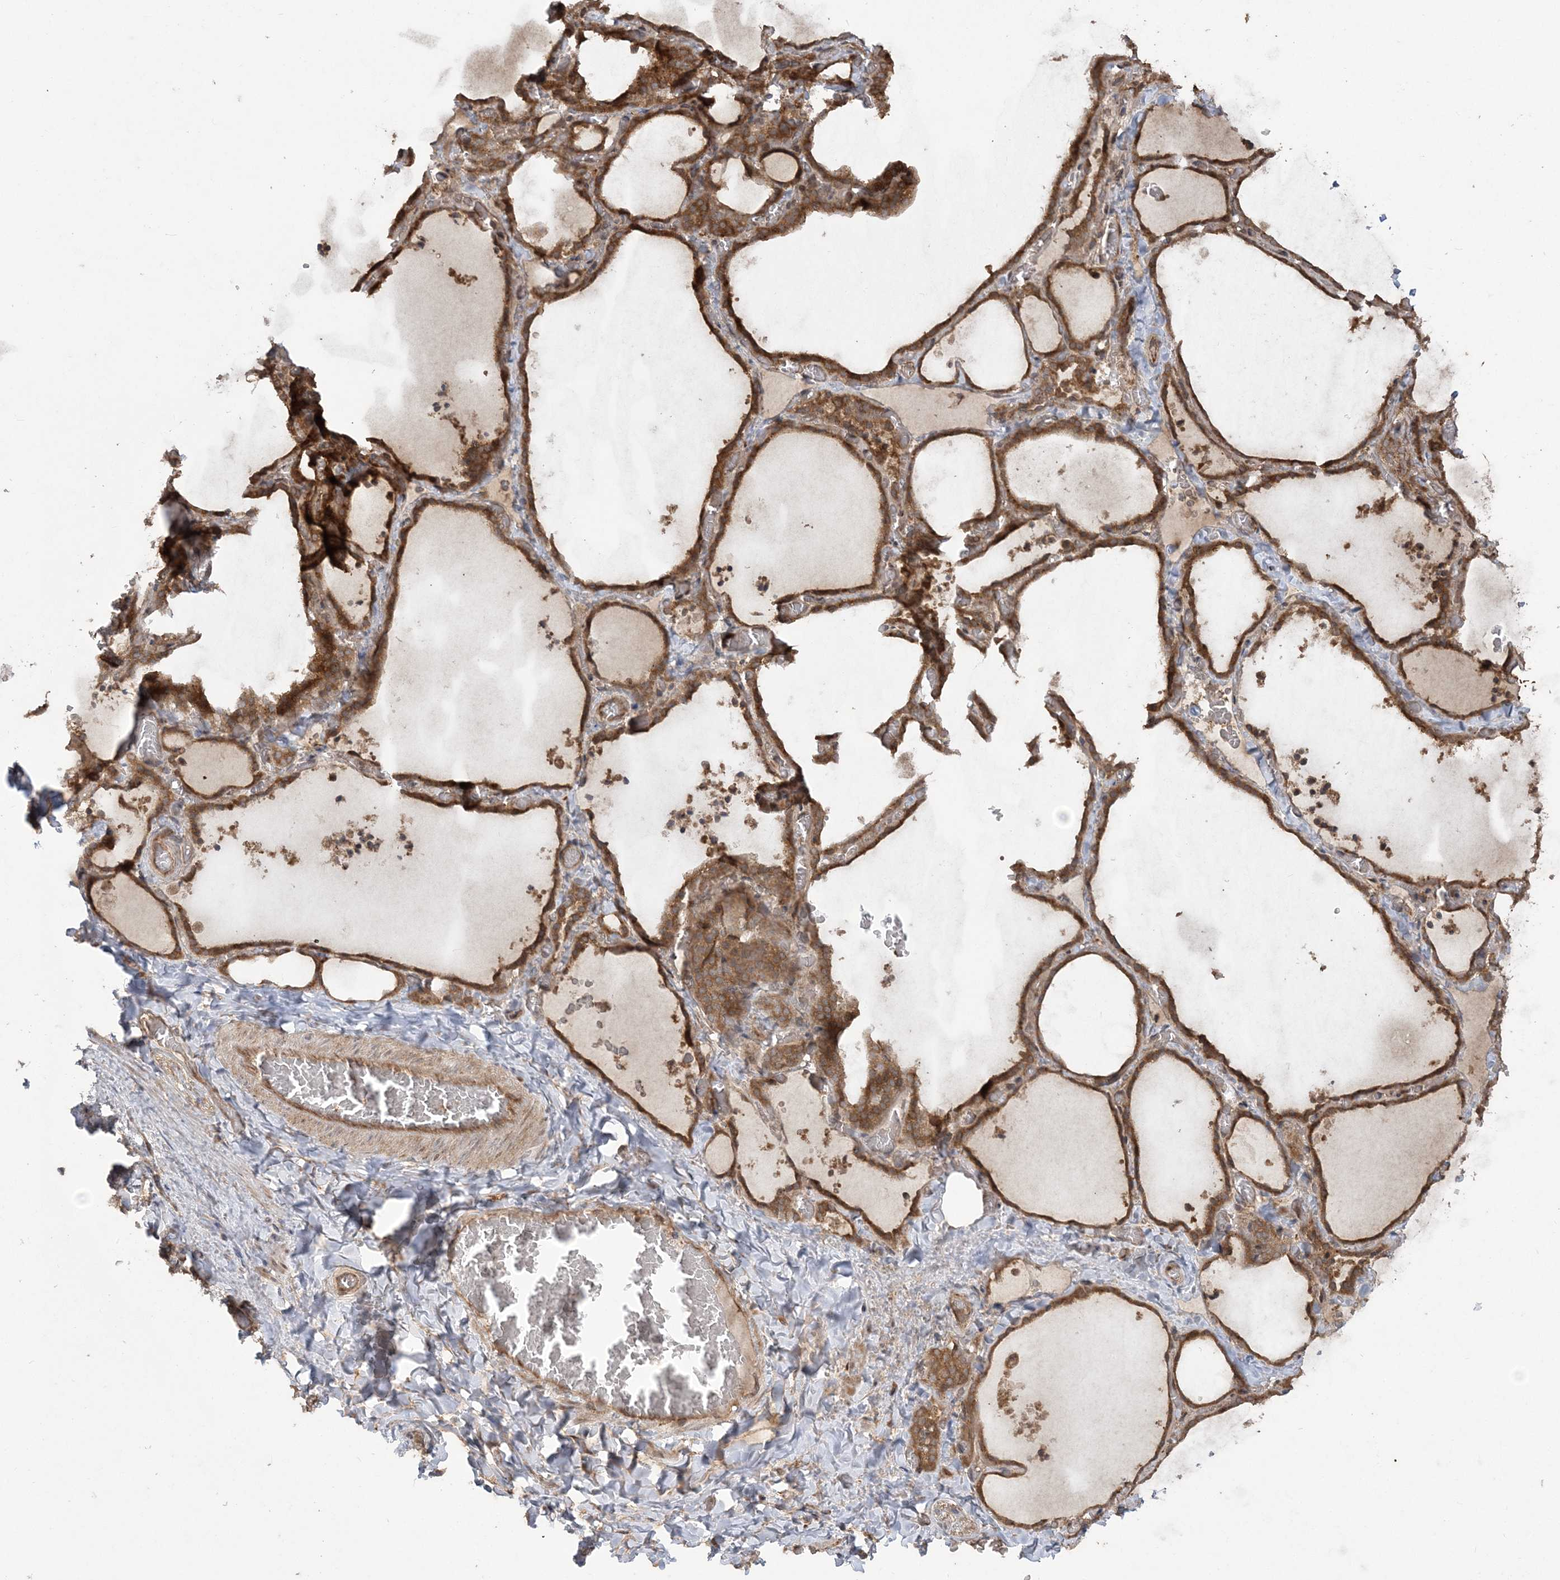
{"staining": {"intensity": "moderate", "quantity": ">75%", "location": "cytoplasmic/membranous"}, "tissue": "thyroid gland", "cell_type": "Glandular cells", "image_type": "normal", "snomed": [{"axis": "morphology", "description": "Normal tissue, NOS"}, {"axis": "topography", "description": "Thyroid gland"}], "caption": "Moderate cytoplasmic/membranous protein staining is identified in about >75% of glandular cells in thyroid gland. Nuclei are stained in blue.", "gene": "HERPUD1", "patient": {"sex": "female", "age": 22}}